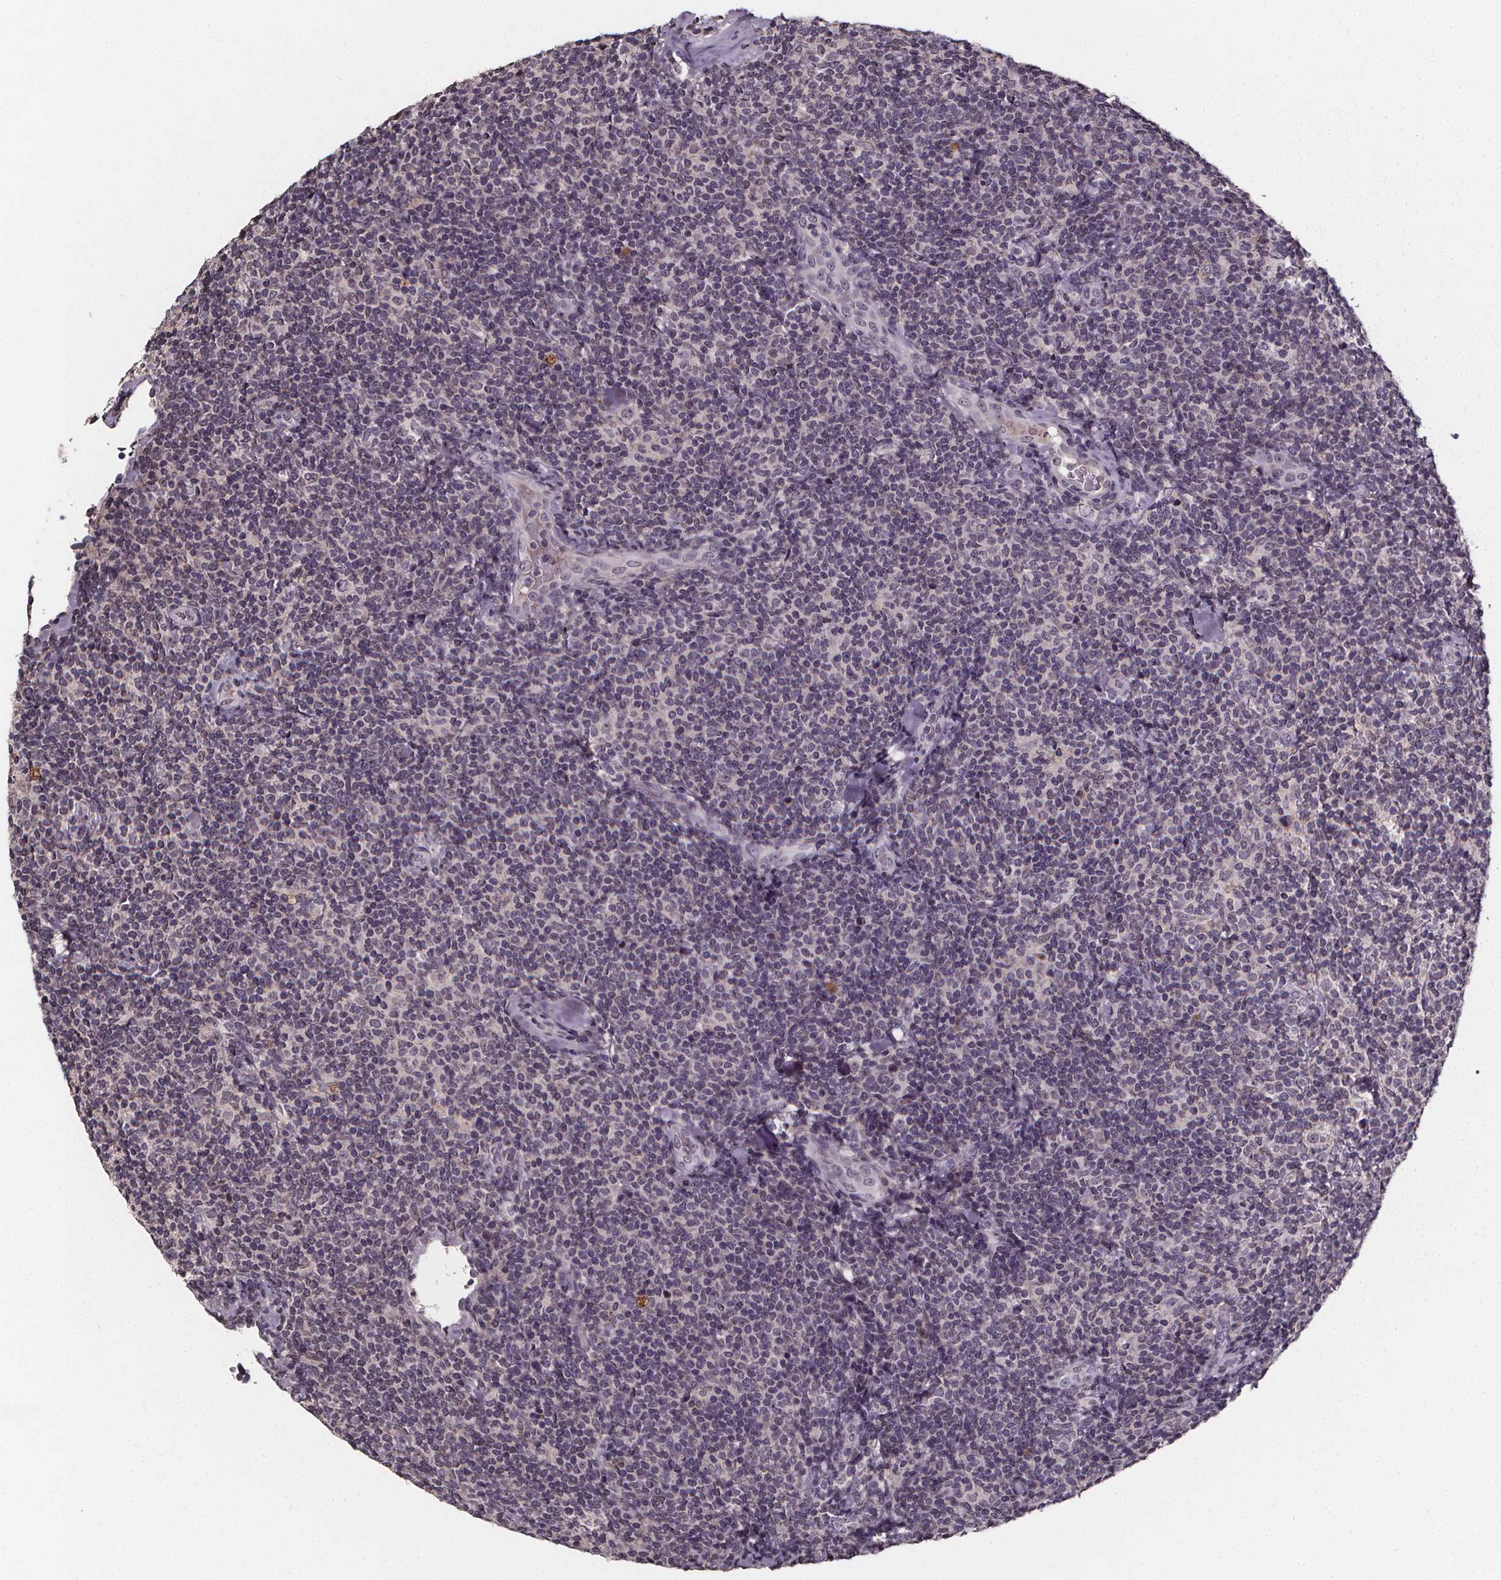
{"staining": {"intensity": "negative", "quantity": "none", "location": "none"}, "tissue": "lymphoma", "cell_type": "Tumor cells", "image_type": "cancer", "snomed": [{"axis": "morphology", "description": "Malignant lymphoma, non-Hodgkin's type, Low grade"}, {"axis": "topography", "description": "Lymph node"}], "caption": "The histopathology image exhibits no staining of tumor cells in lymphoma. (DAB (3,3'-diaminobenzidine) immunohistochemistry (IHC) visualized using brightfield microscopy, high magnification).", "gene": "SPAG8", "patient": {"sex": "female", "age": 56}}